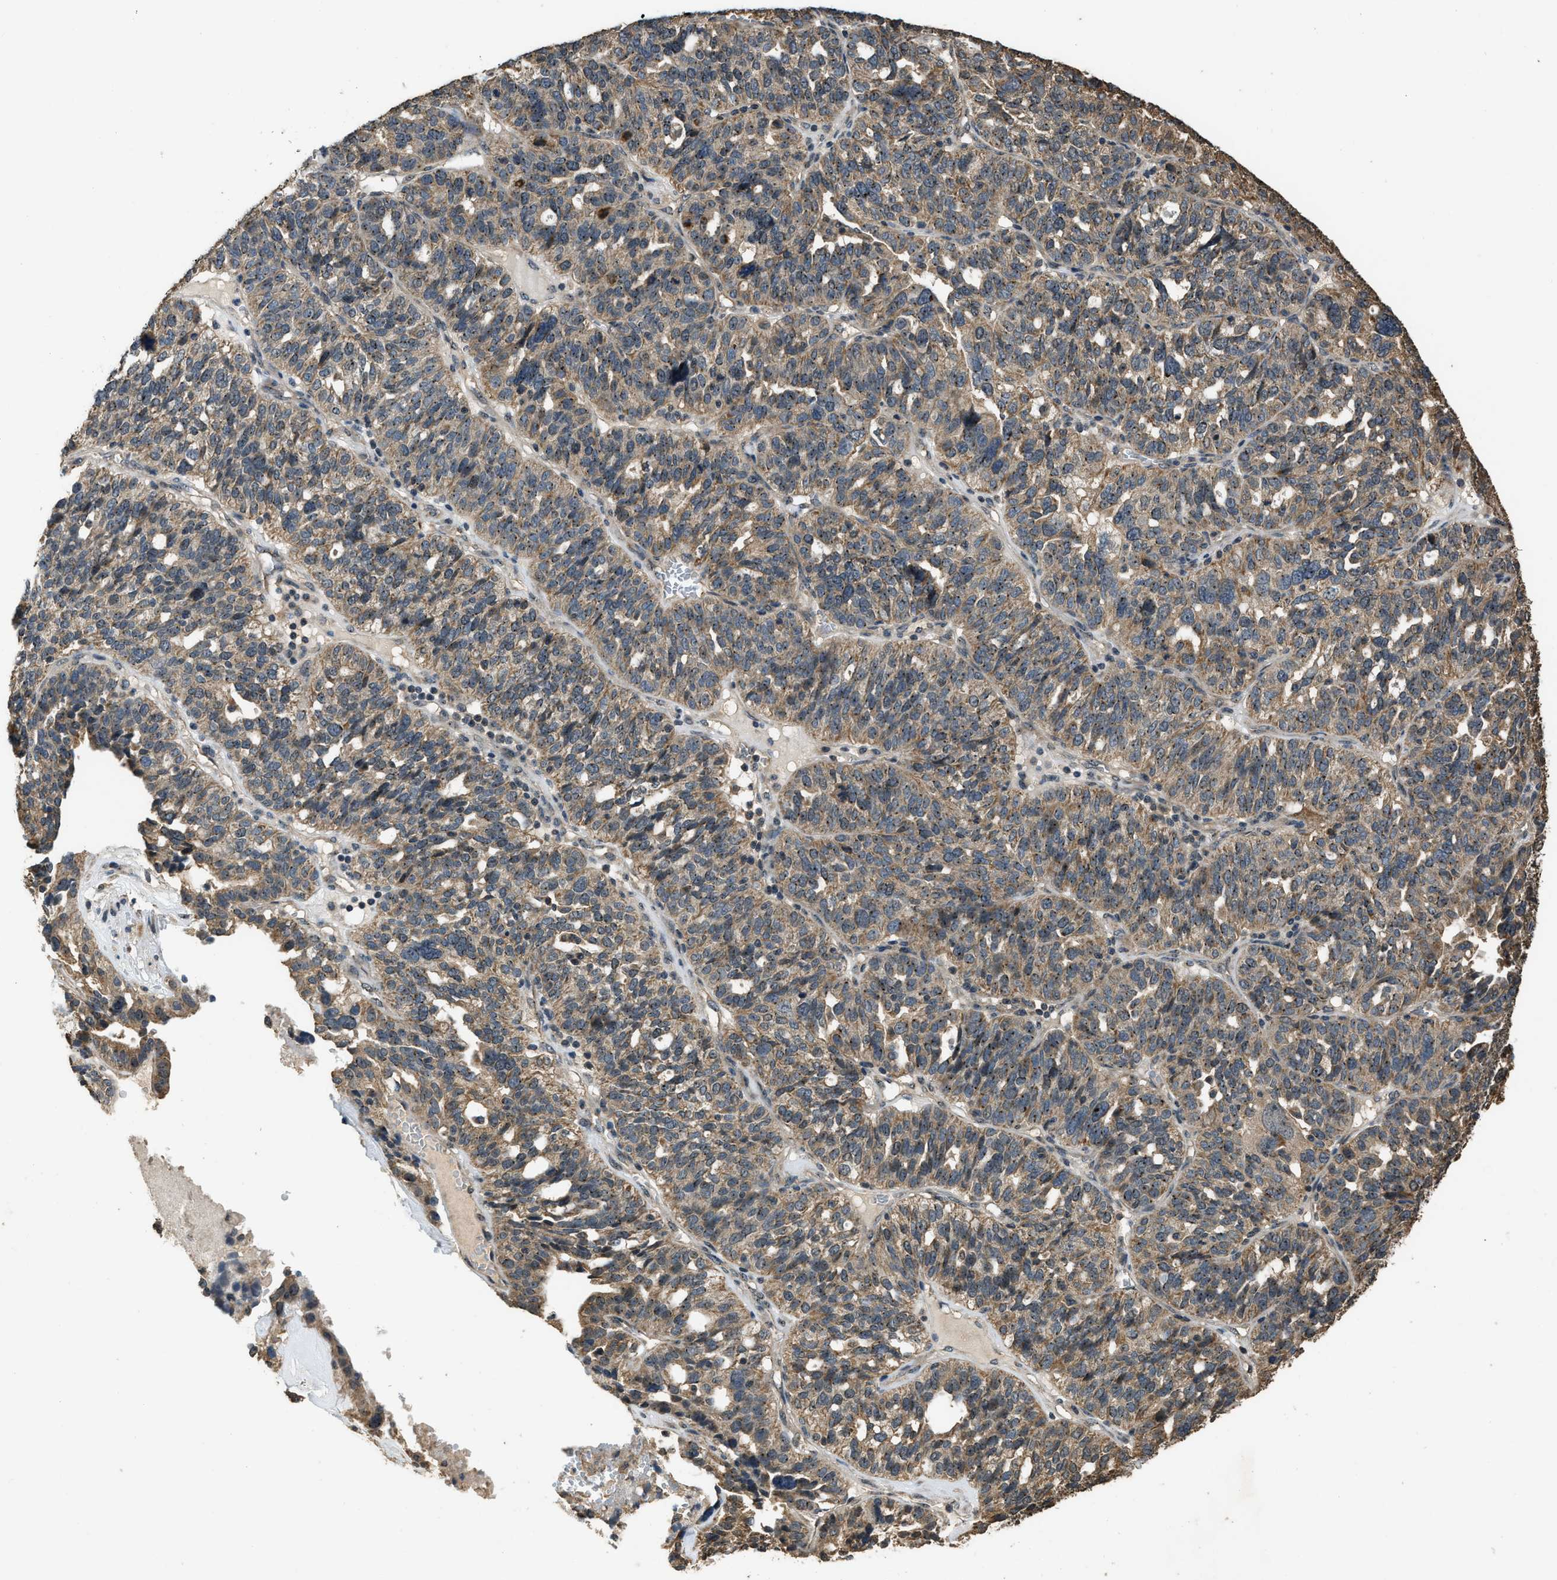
{"staining": {"intensity": "moderate", "quantity": ">75%", "location": "cytoplasmic/membranous,nuclear"}, "tissue": "ovarian cancer", "cell_type": "Tumor cells", "image_type": "cancer", "snomed": [{"axis": "morphology", "description": "Cystadenocarcinoma, serous, NOS"}, {"axis": "topography", "description": "Ovary"}], "caption": "The histopathology image demonstrates staining of ovarian cancer (serous cystadenocarcinoma), revealing moderate cytoplasmic/membranous and nuclear protein expression (brown color) within tumor cells.", "gene": "DENND6B", "patient": {"sex": "female", "age": 59}}